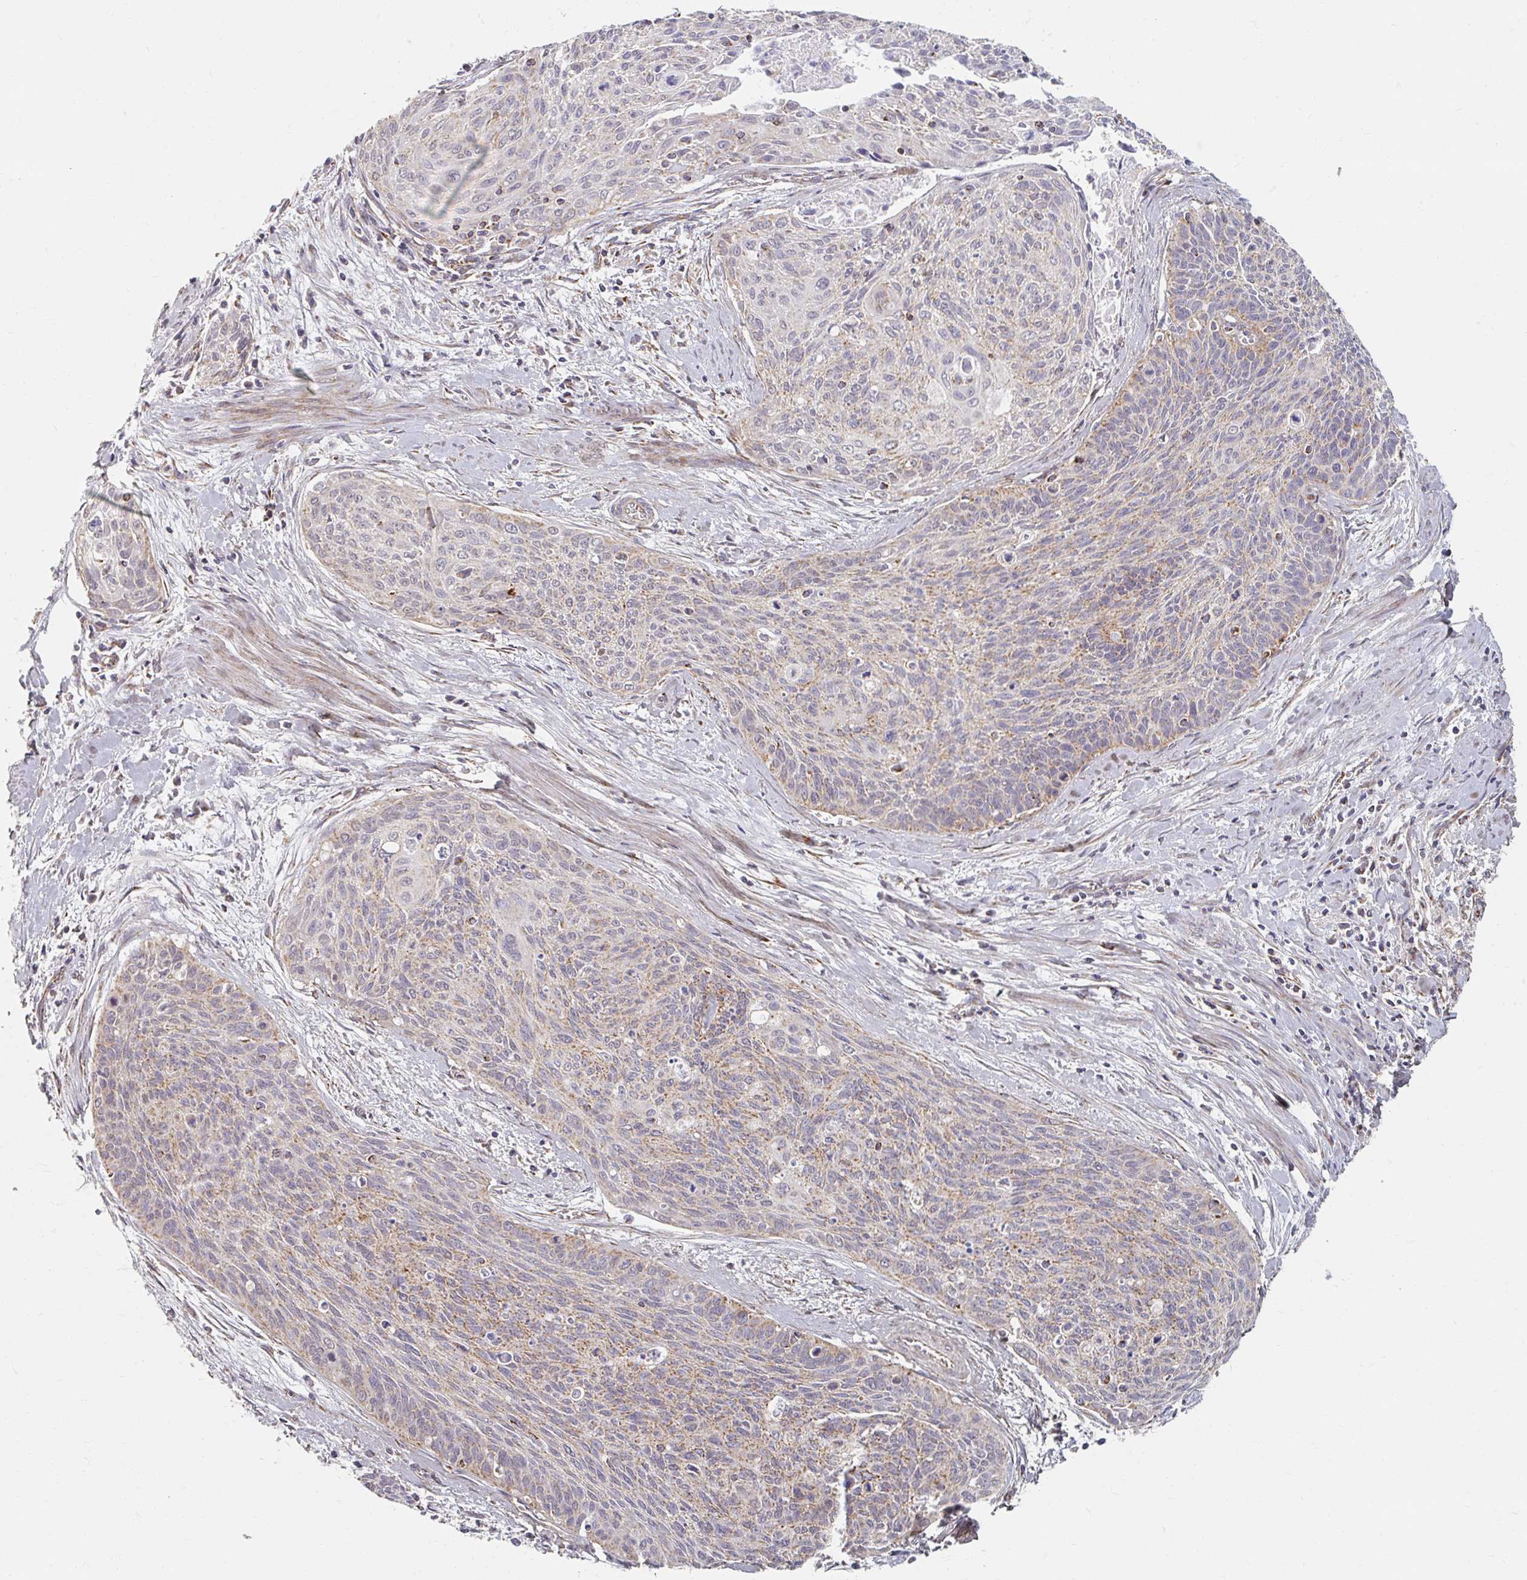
{"staining": {"intensity": "weak", "quantity": "<25%", "location": "cytoplasmic/membranous"}, "tissue": "cervical cancer", "cell_type": "Tumor cells", "image_type": "cancer", "snomed": [{"axis": "morphology", "description": "Squamous cell carcinoma, NOS"}, {"axis": "topography", "description": "Cervix"}], "caption": "DAB immunohistochemical staining of human cervical squamous cell carcinoma reveals no significant expression in tumor cells. Brightfield microscopy of IHC stained with DAB (brown) and hematoxylin (blue), captured at high magnification.", "gene": "MAVS", "patient": {"sex": "female", "age": 55}}